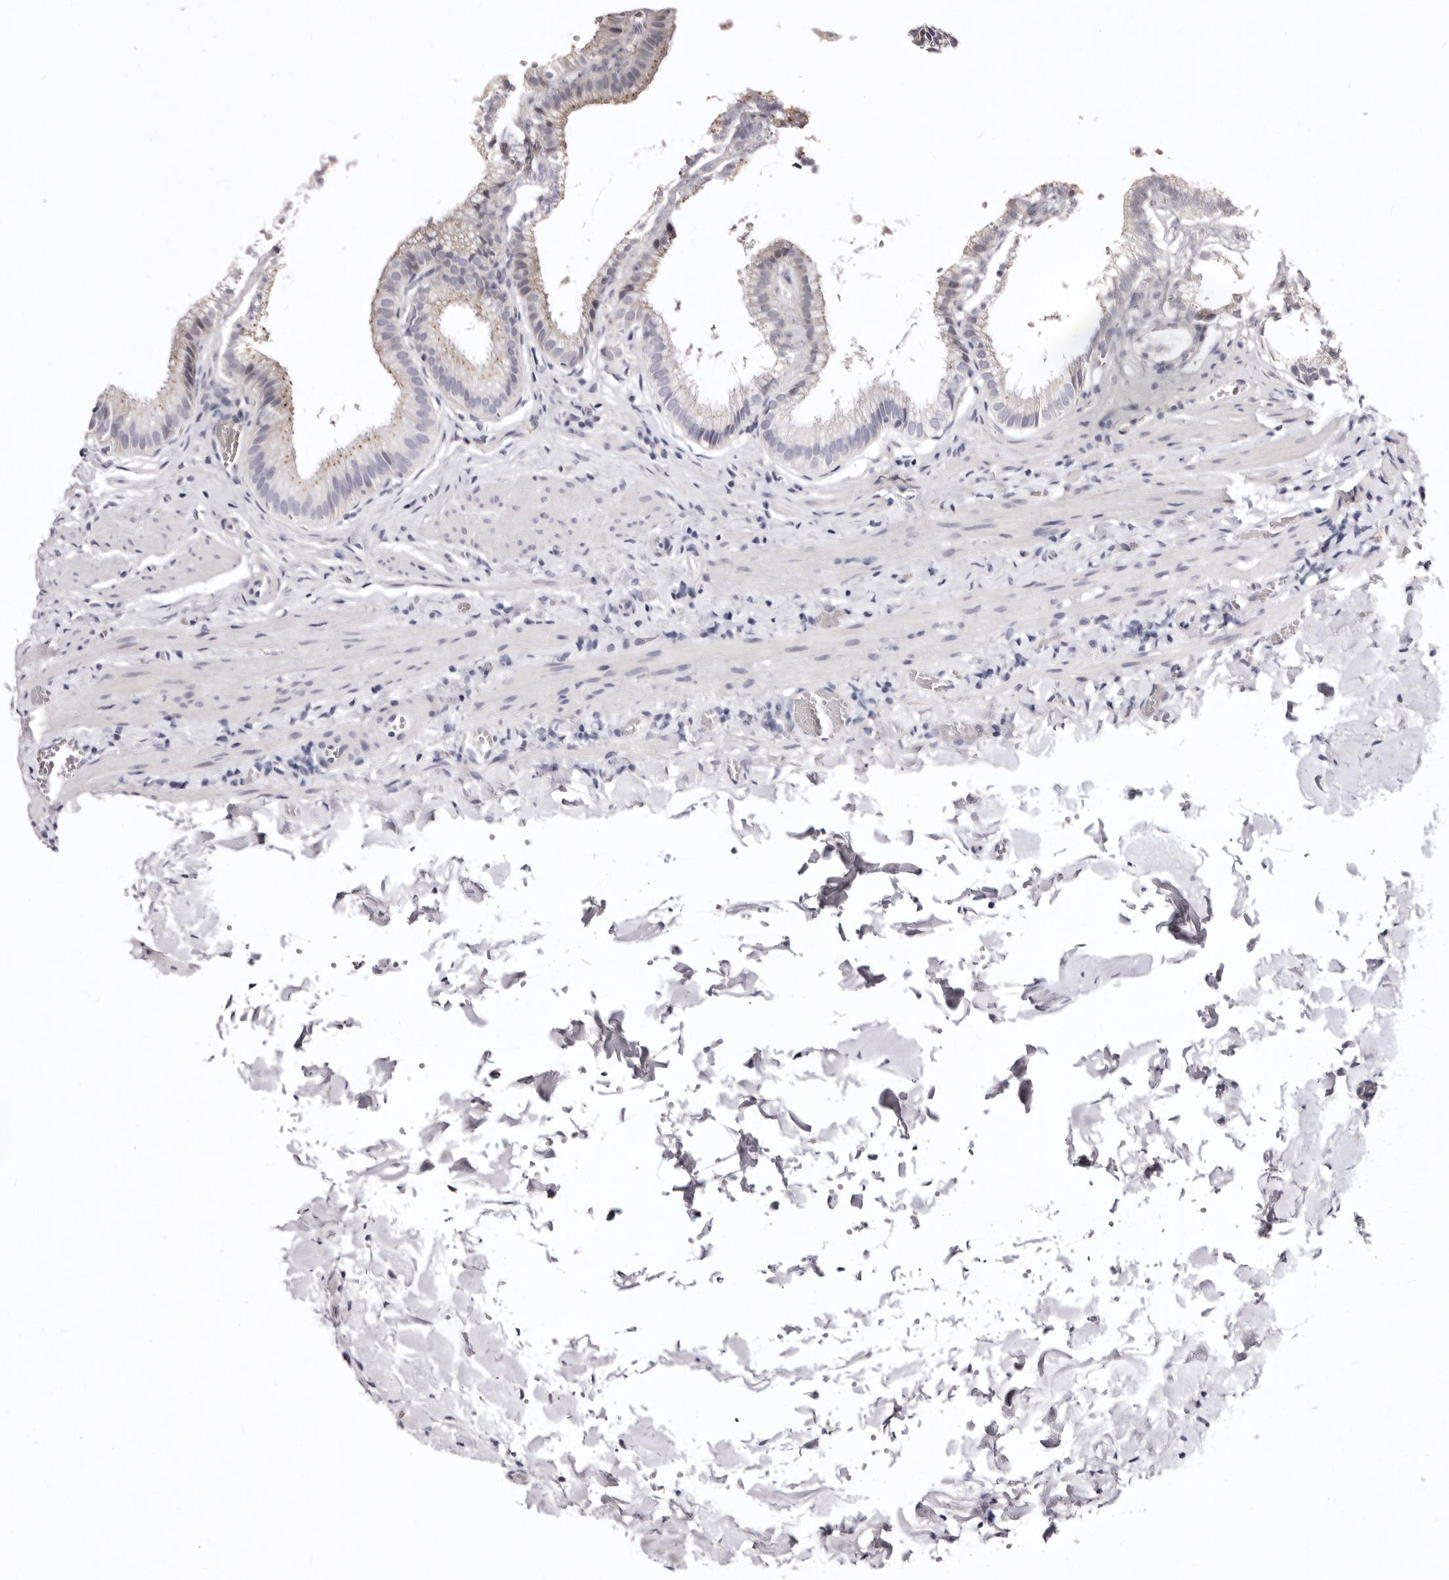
{"staining": {"intensity": "weak", "quantity": "25%-75%", "location": "cytoplasmic/membranous"}, "tissue": "gallbladder", "cell_type": "Glandular cells", "image_type": "normal", "snomed": [{"axis": "morphology", "description": "Normal tissue, NOS"}, {"axis": "topography", "description": "Gallbladder"}], "caption": "IHC (DAB) staining of unremarkable human gallbladder reveals weak cytoplasmic/membranous protein positivity in about 25%-75% of glandular cells. (DAB (3,3'-diaminobenzidine) IHC, brown staining for protein, blue staining for nuclei).", "gene": "CDCA8", "patient": {"sex": "male", "age": 38}}